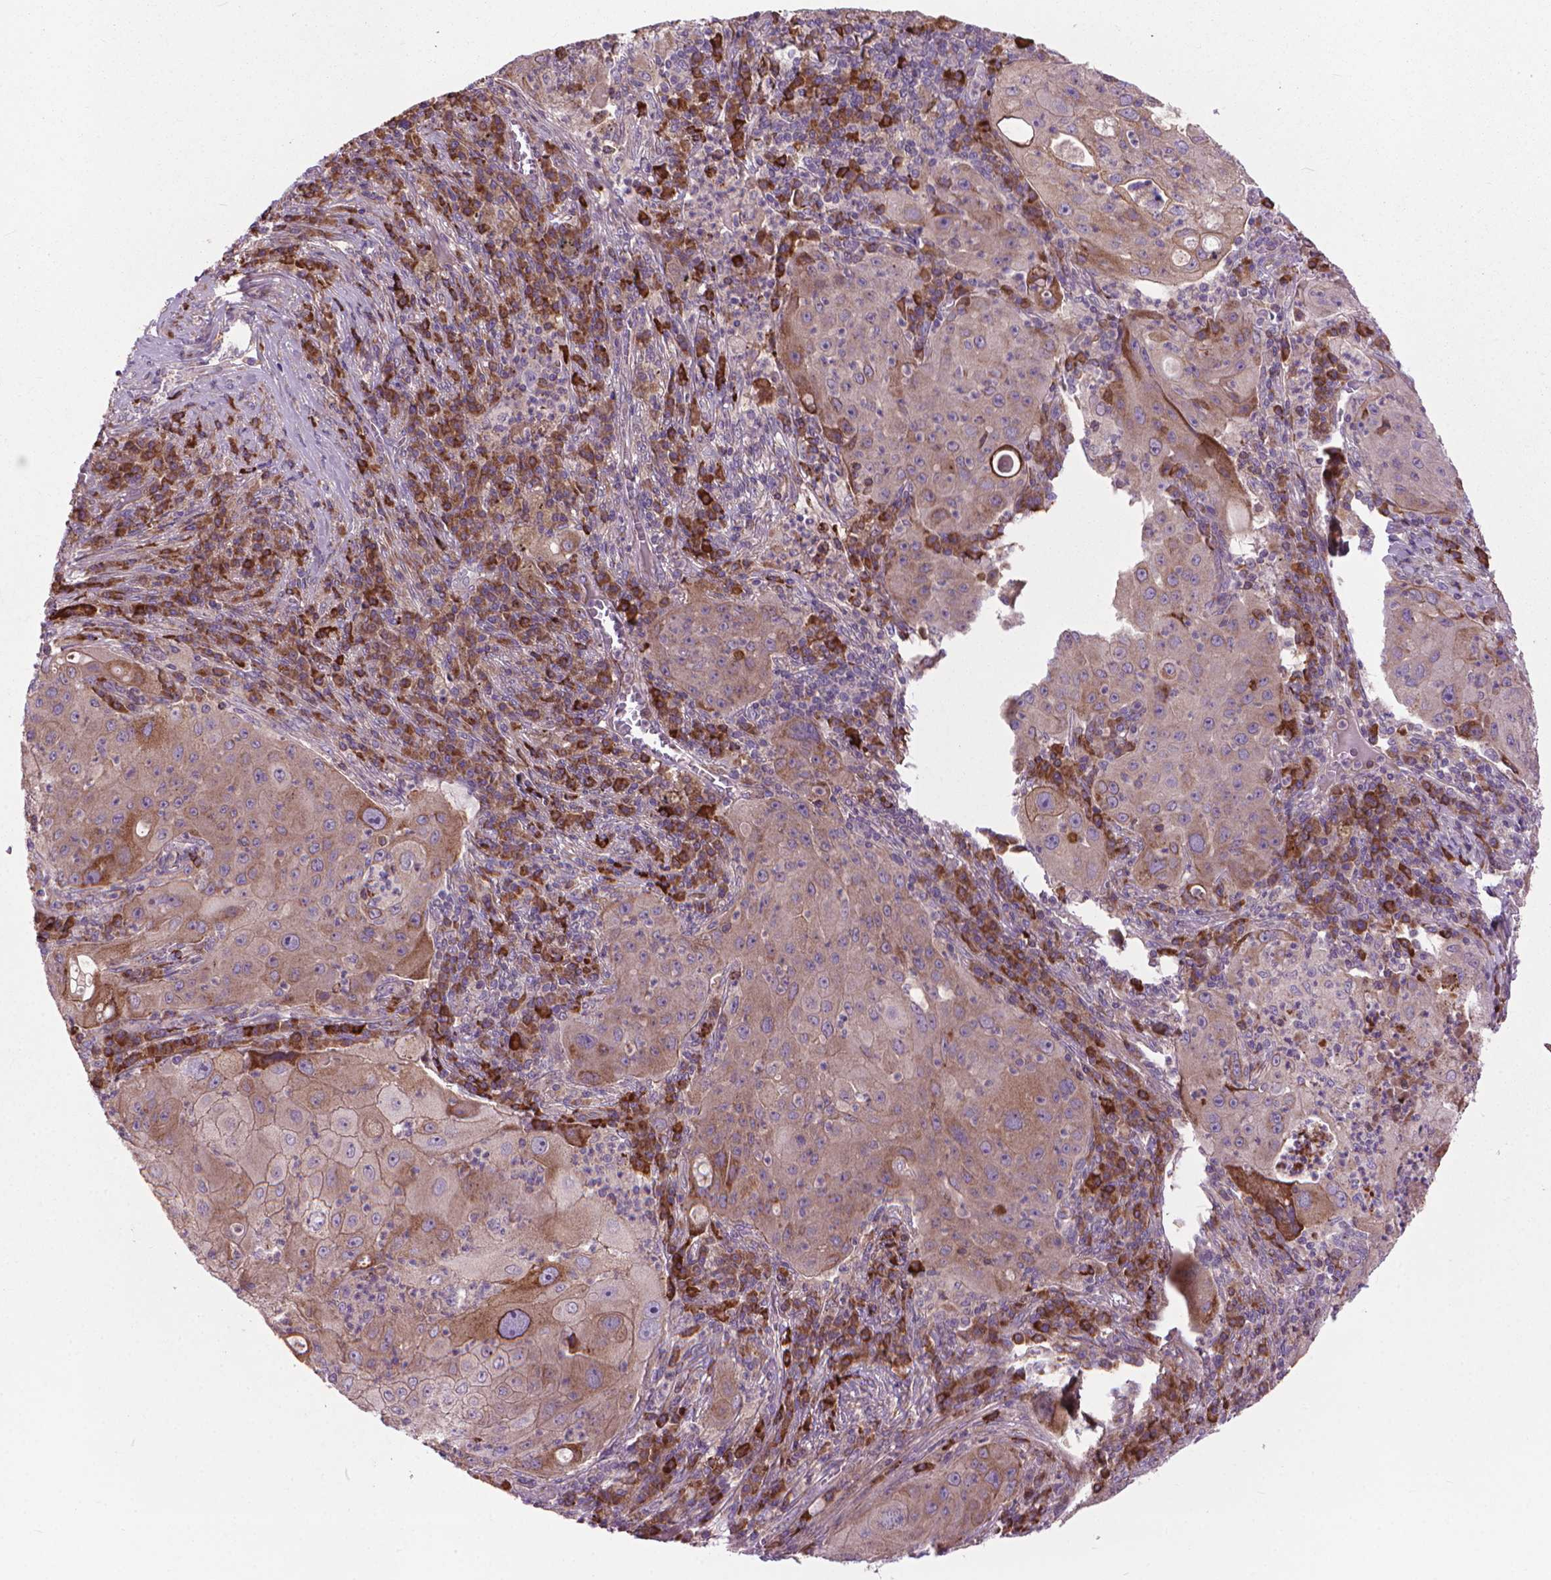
{"staining": {"intensity": "weak", "quantity": "25%-75%", "location": "cytoplasmic/membranous"}, "tissue": "lung cancer", "cell_type": "Tumor cells", "image_type": "cancer", "snomed": [{"axis": "morphology", "description": "Squamous cell carcinoma, NOS"}, {"axis": "topography", "description": "Lung"}], "caption": "Lung squamous cell carcinoma was stained to show a protein in brown. There is low levels of weak cytoplasmic/membranous positivity in approximately 25%-75% of tumor cells.", "gene": "MYH14", "patient": {"sex": "female", "age": 59}}